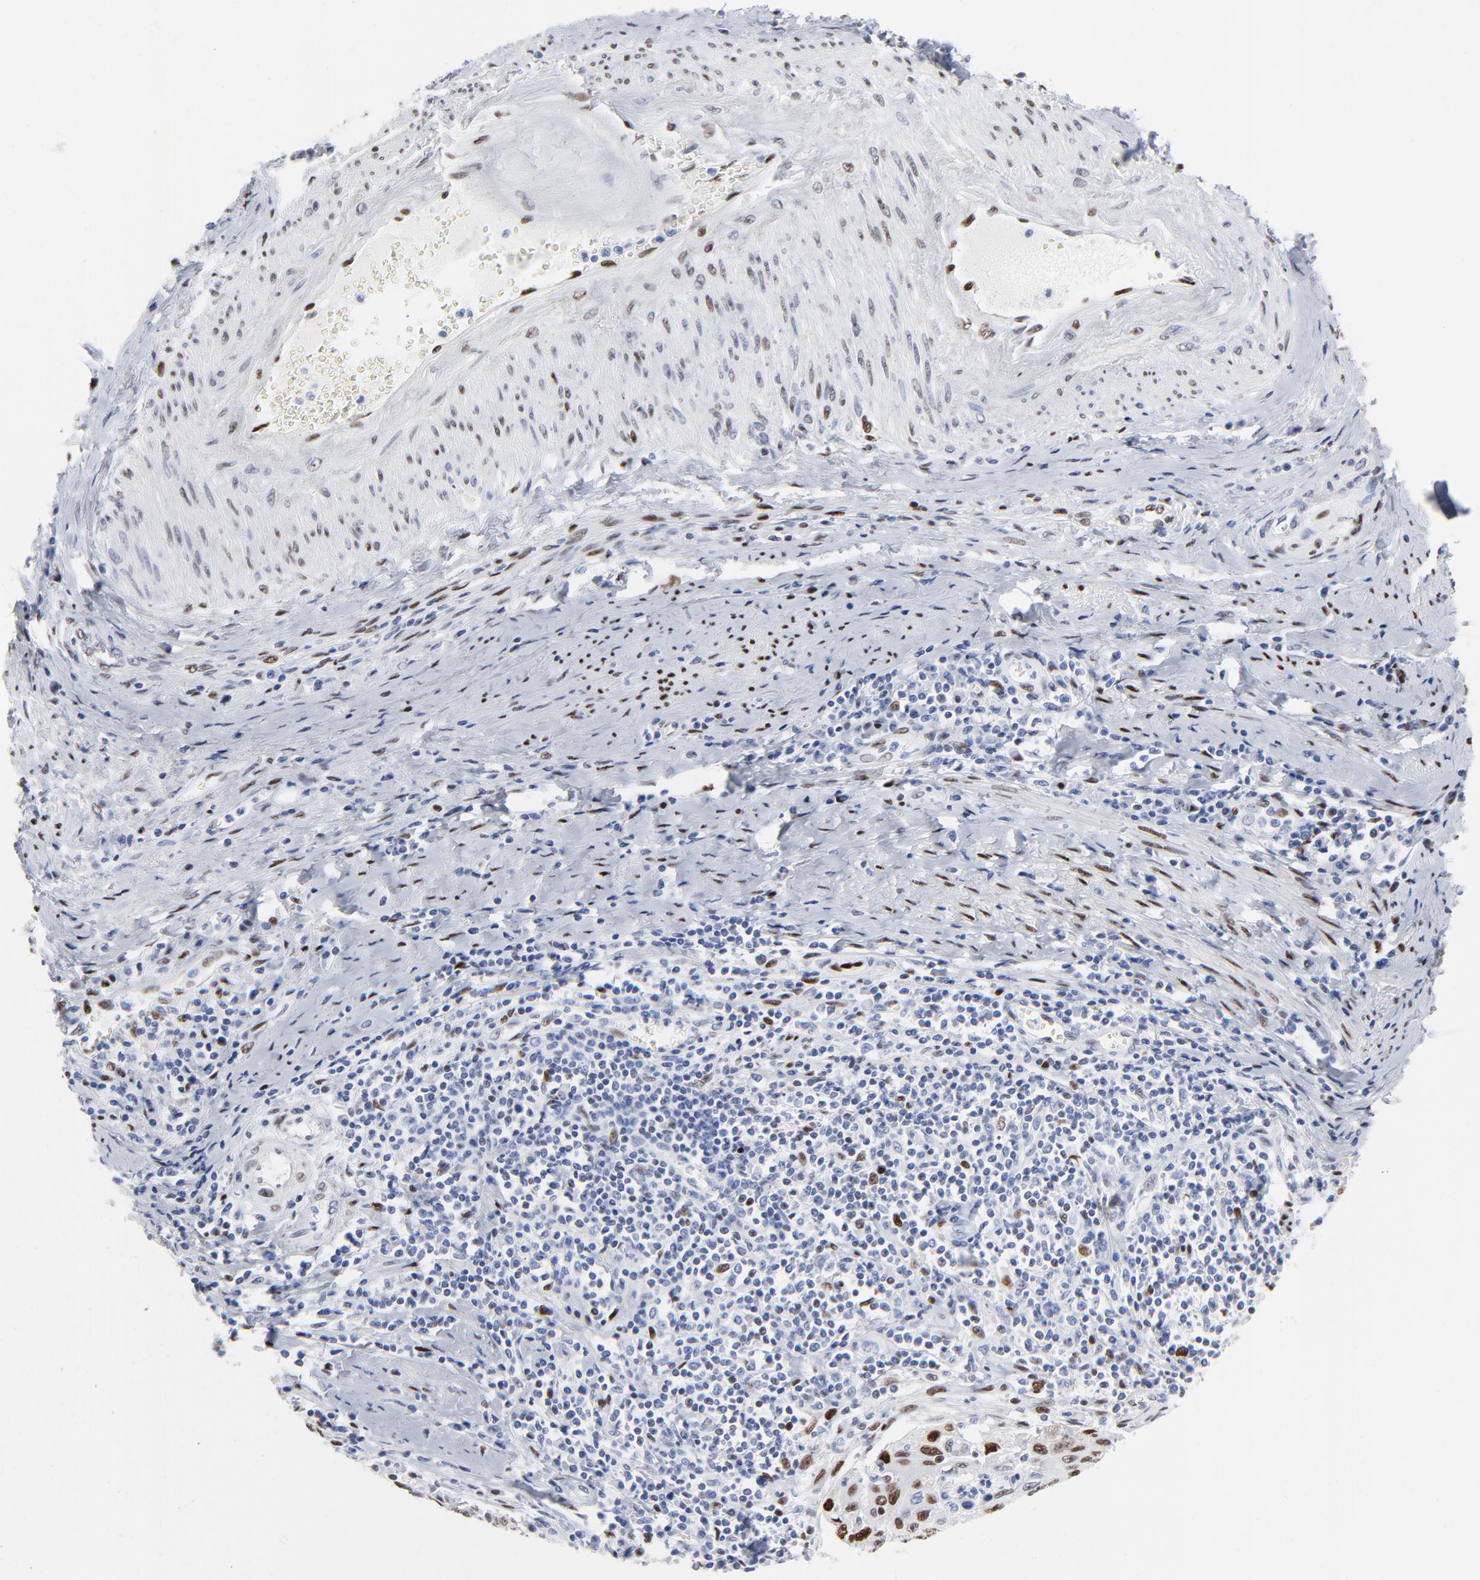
{"staining": {"intensity": "strong", "quantity": "25%-75%", "location": "nuclear"}, "tissue": "cervical cancer", "cell_type": "Tumor cells", "image_type": "cancer", "snomed": [{"axis": "morphology", "description": "Squamous cell carcinoma, NOS"}, {"axis": "topography", "description": "Cervix"}], "caption": "Approximately 25%-75% of tumor cells in human cervical squamous cell carcinoma display strong nuclear protein expression as visualized by brown immunohistochemical staining.", "gene": "JUN", "patient": {"sex": "female", "age": 53}}